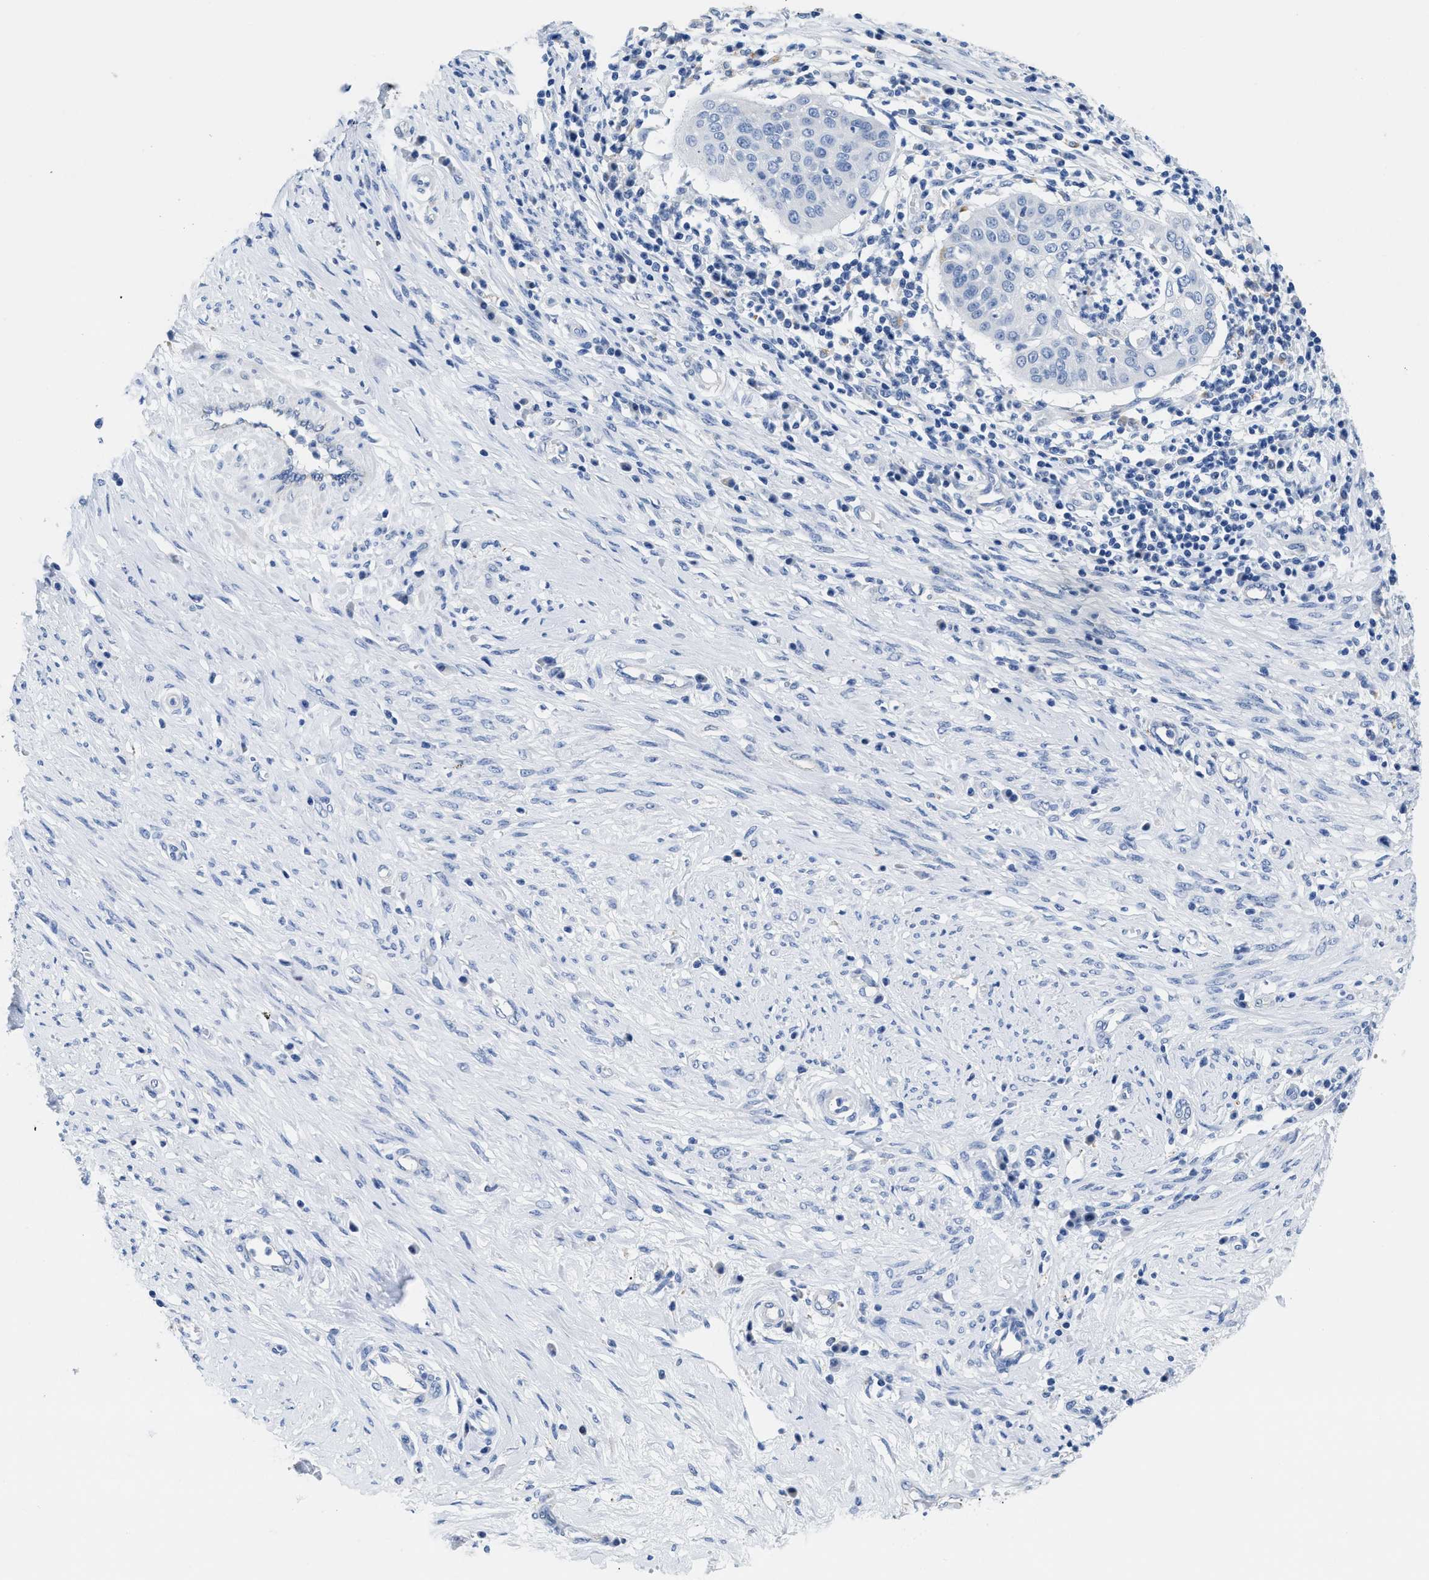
{"staining": {"intensity": "negative", "quantity": "none", "location": "none"}, "tissue": "cervical cancer", "cell_type": "Tumor cells", "image_type": "cancer", "snomed": [{"axis": "morphology", "description": "Normal tissue, NOS"}, {"axis": "morphology", "description": "Squamous cell carcinoma, NOS"}, {"axis": "topography", "description": "Cervix"}], "caption": "An immunohistochemistry photomicrograph of cervical squamous cell carcinoma is shown. There is no staining in tumor cells of cervical squamous cell carcinoma.", "gene": "APOBEC2", "patient": {"sex": "female", "age": 39}}